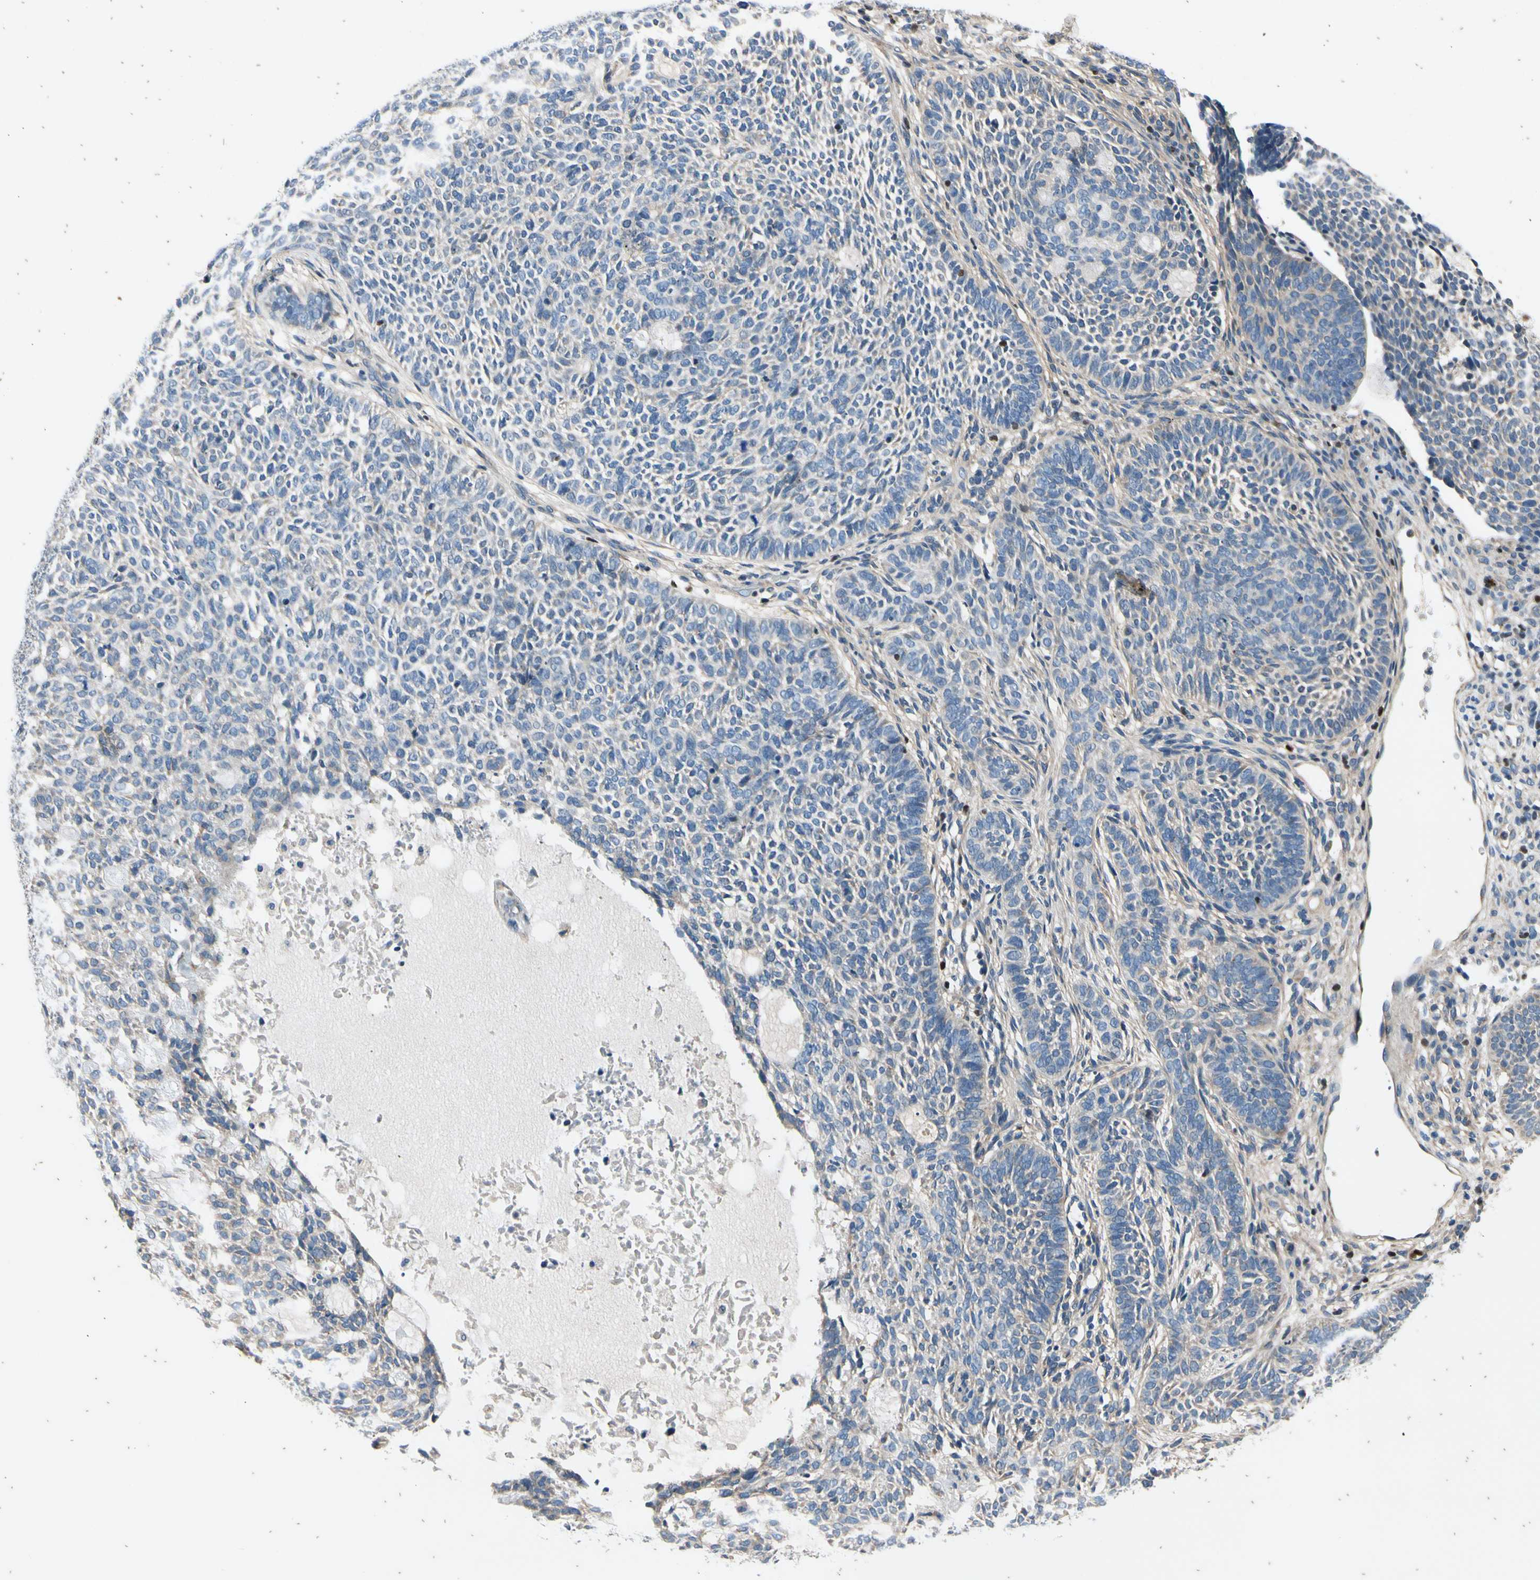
{"staining": {"intensity": "negative", "quantity": "none", "location": "none"}, "tissue": "skin cancer", "cell_type": "Tumor cells", "image_type": "cancer", "snomed": [{"axis": "morphology", "description": "Basal cell carcinoma"}, {"axis": "topography", "description": "Skin"}], "caption": "High magnification brightfield microscopy of skin basal cell carcinoma stained with DAB (brown) and counterstained with hematoxylin (blue): tumor cells show no significant positivity.", "gene": "TBX21", "patient": {"sex": "male", "age": 87}}